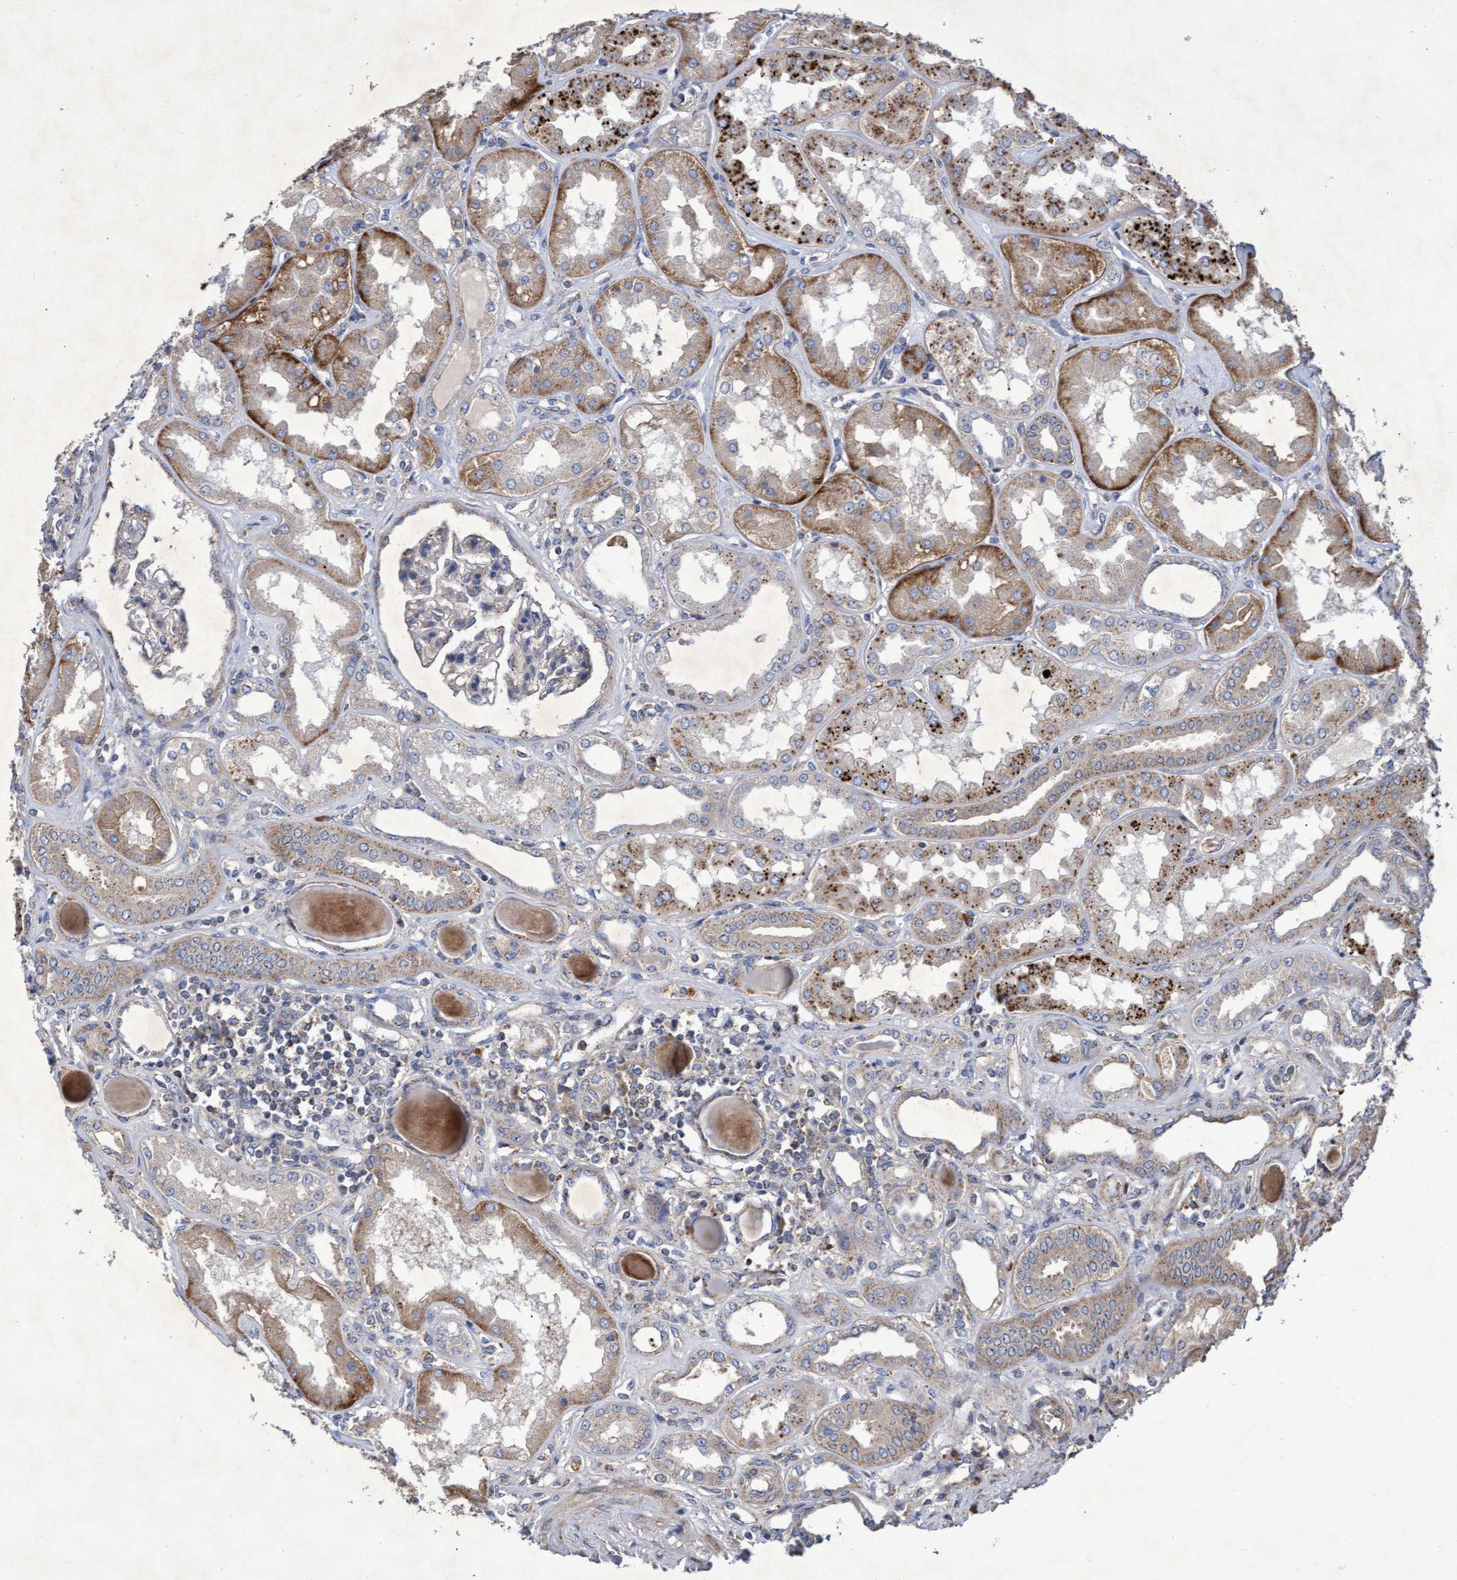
{"staining": {"intensity": "negative", "quantity": "none", "location": "none"}, "tissue": "kidney", "cell_type": "Cells in glomeruli", "image_type": "normal", "snomed": [{"axis": "morphology", "description": "Normal tissue, NOS"}, {"axis": "topography", "description": "Kidney"}], "caption": "Immunohistochemistry (IHC) of normal kidney exhibits no staining in cells in glomeruli. (Stains: DAB (3,3'-diaminobenzidine) IHC with hematoxylin counter stain, Microscopy: brightfield microscopy at high magnification).", "gene": "ABCF2", "patient": {"sex": "female", "age": 56}}